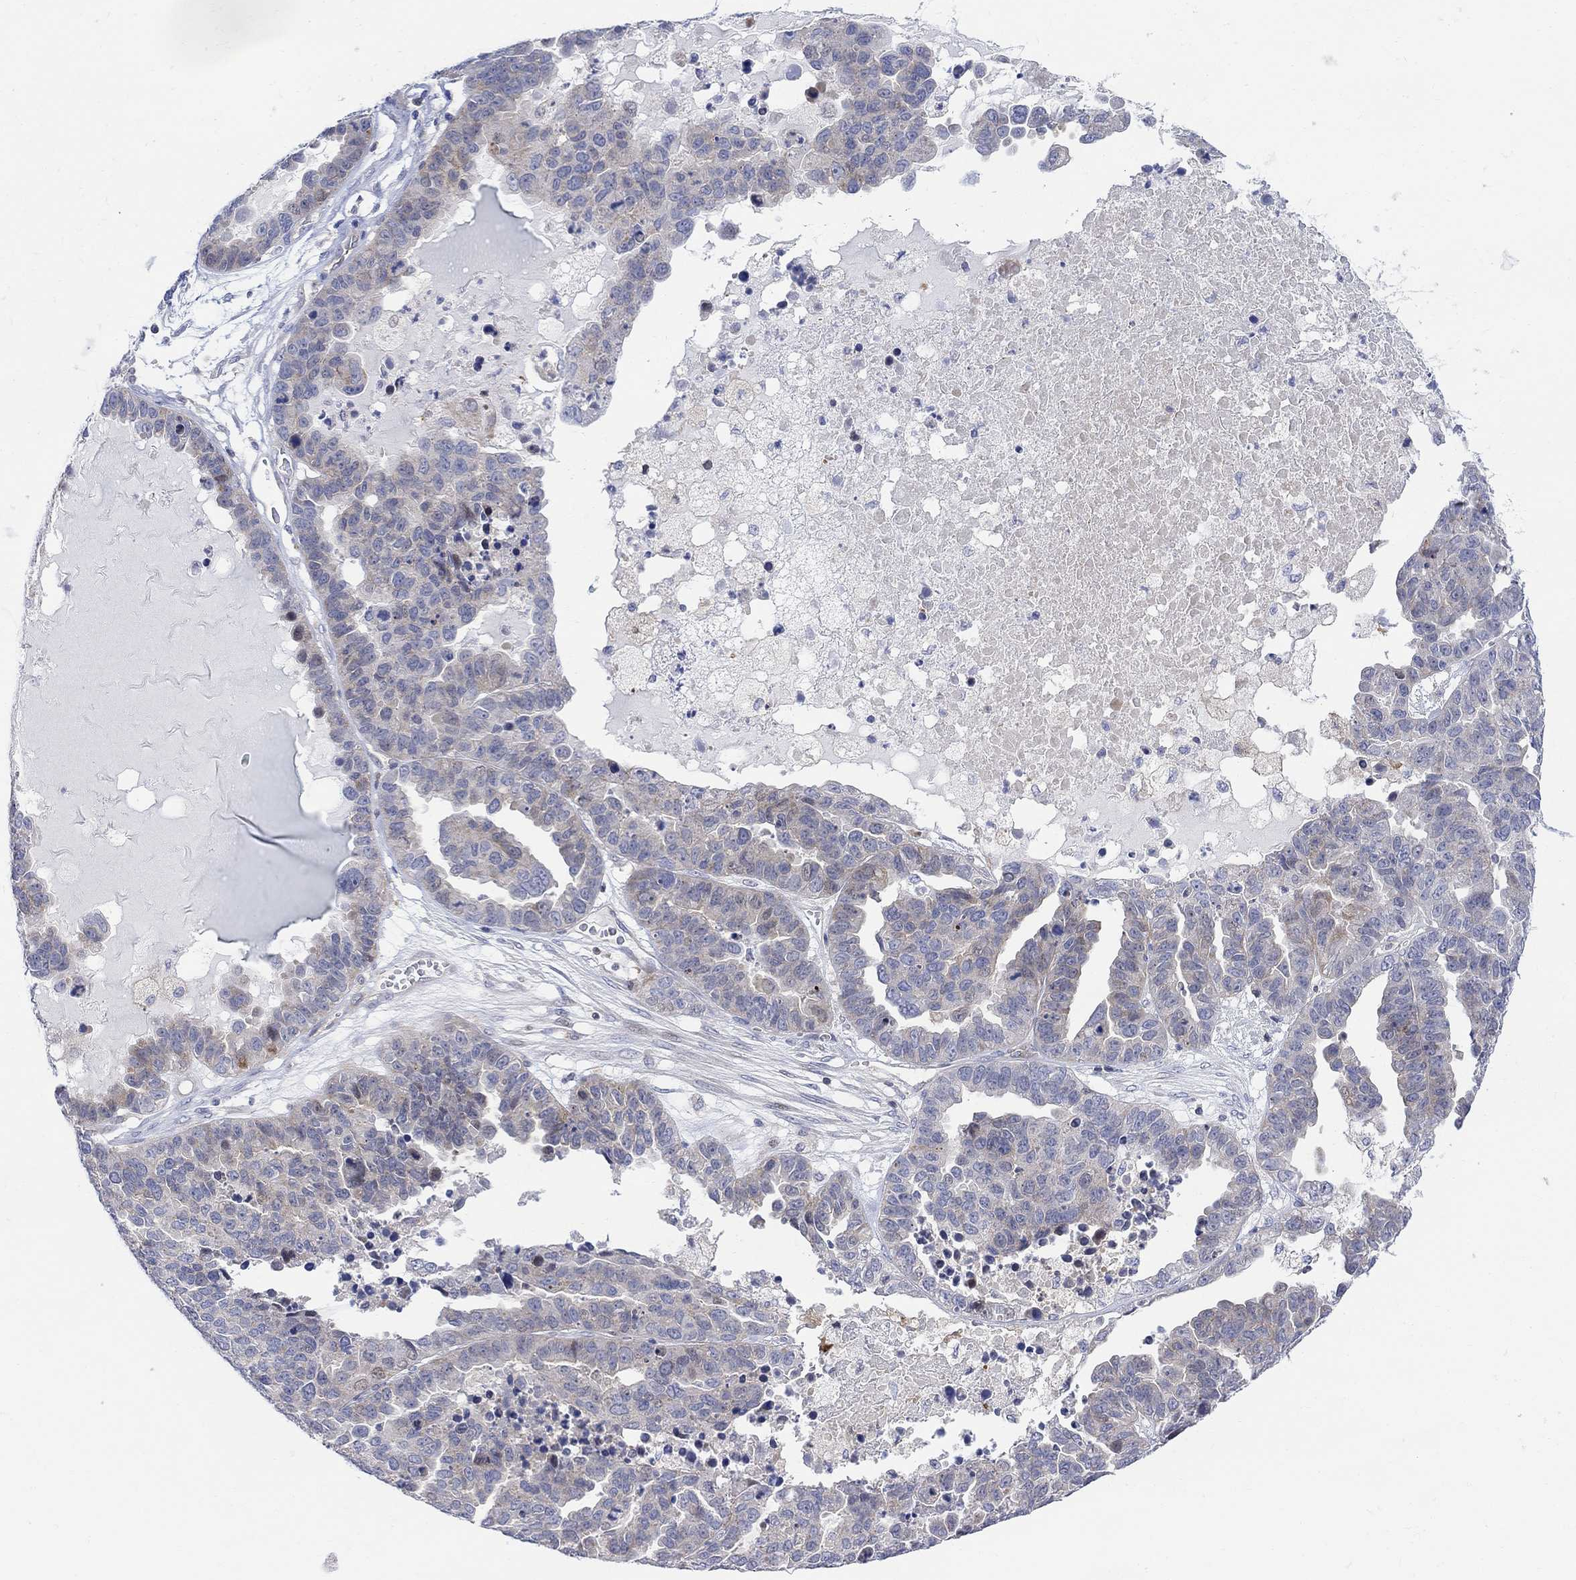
{"staining": {"intensity": "moderate", "quantity": "<25%", "location": "cytoplasmic/membranous"}, "tissue": "ovarian cancer", "cell_type": "Tumor cells", "image_type": "cancer", "snomed": [{"axis": "morphology", "description": "Cystadenocarcinoma, serous, NOS"}, {"axis": "topography", "description": "Ovary"}], "caption": "Immunohistochemical staining of ovarian cancer (serous cystadenocarcinoma) demonstrates low levels of moderate cytoplasmic/membranous protein staining in about <25% of tumor cells. The protein is stained brown, and the nuclei are stained in blue (DAB (3,3'-diaminobenzidine) IHC with brightfield microscopy, high magnification).", "gene": "ARSK", "patient": {"sex": "female", "age": 87}}